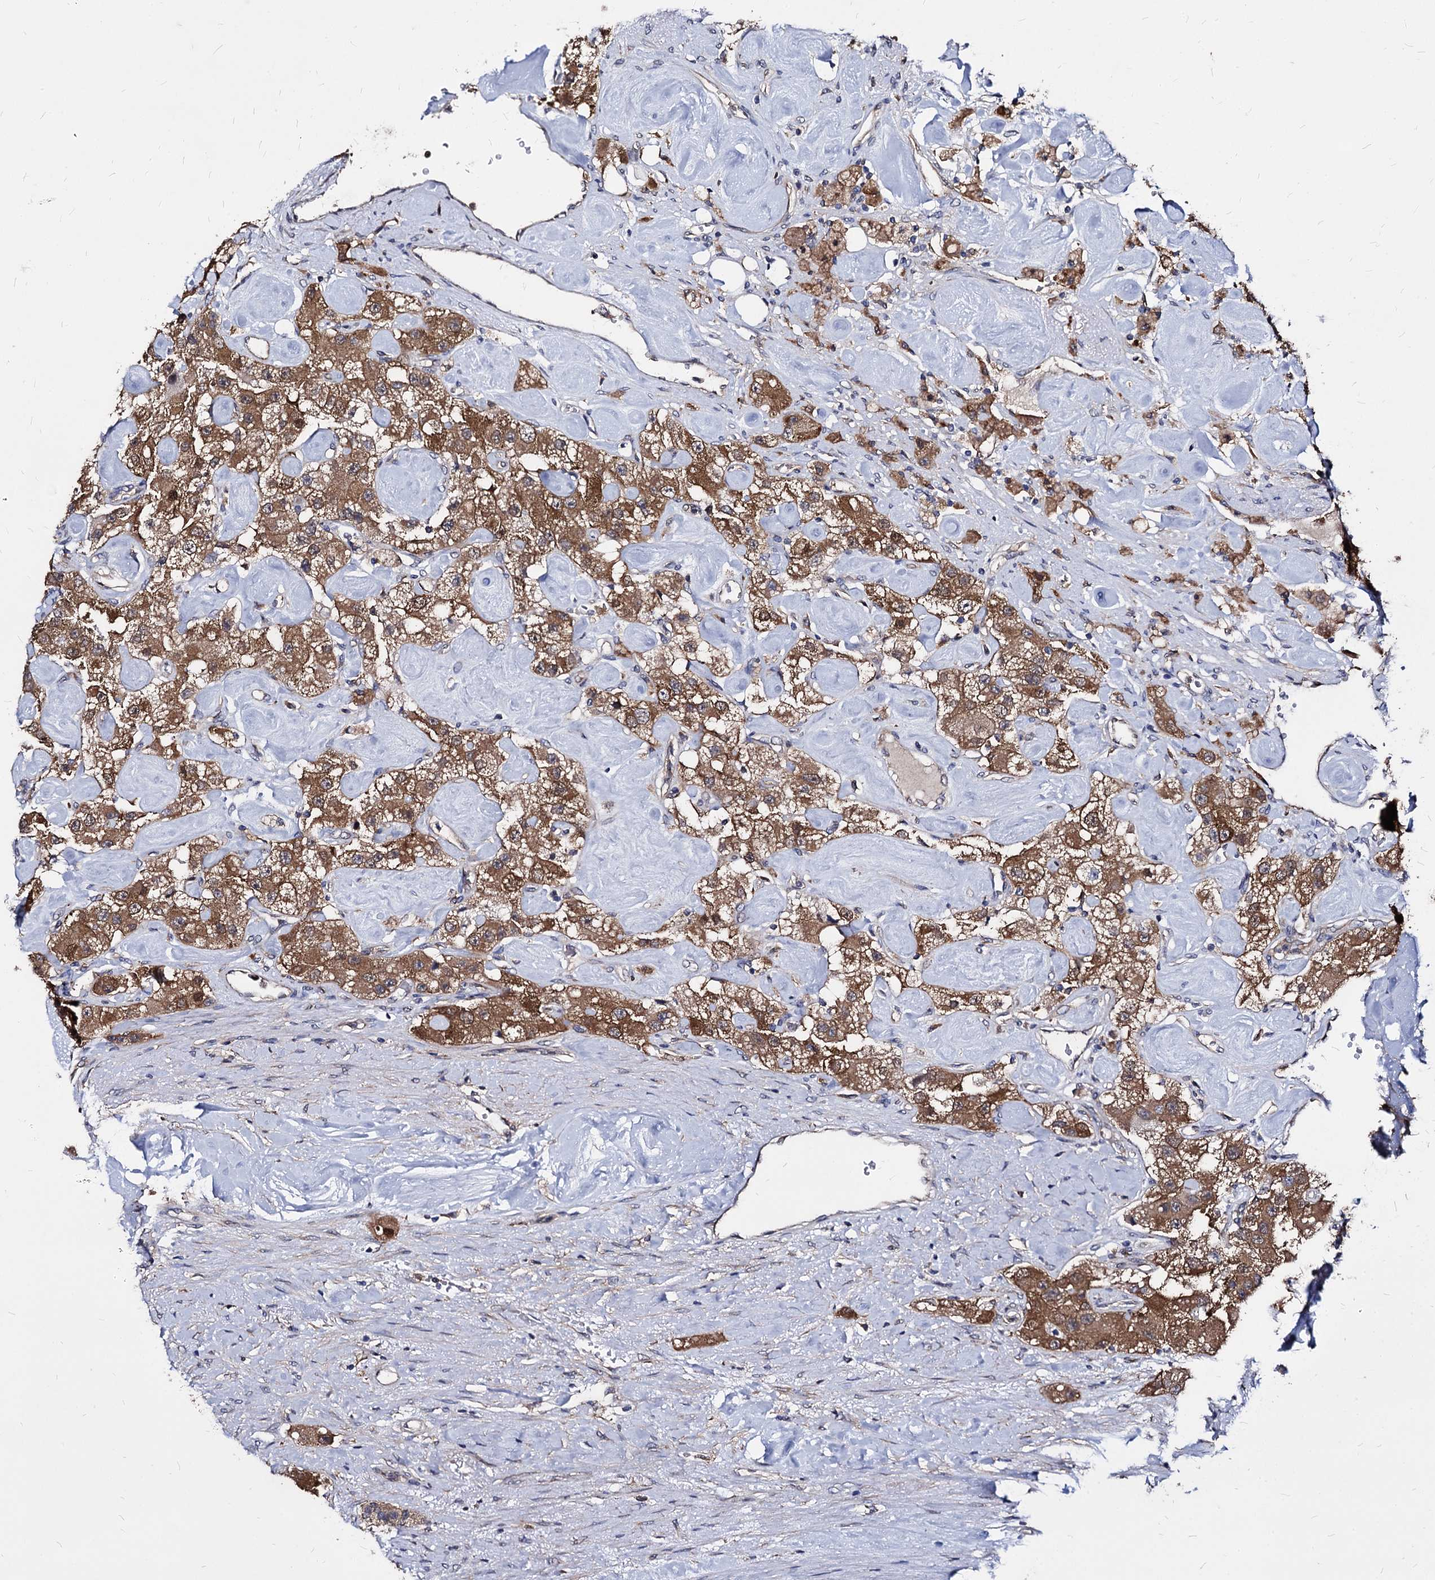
{"staining": {"intensity": "moderate", "quantity": ">75%", "location": "cytoplasmic/membranous"}, "tissue": "carcinoid", "cell_type": "Tumor cells", "image_type": "cancer", "snomed": [{"axis": "morphology", "description": "Carcinoid, malignant, NOS"}, {"axis": "topography", "description": "Pancreas"}], "caption": "Human carcinoid (malignant) stained for a protein (brown) reveals moderate cytoplasmic/membranous positive expression in approximately >75% of tumor cells.", "gene": "NME1", "patient": {"sex": "male", "age": 41}}